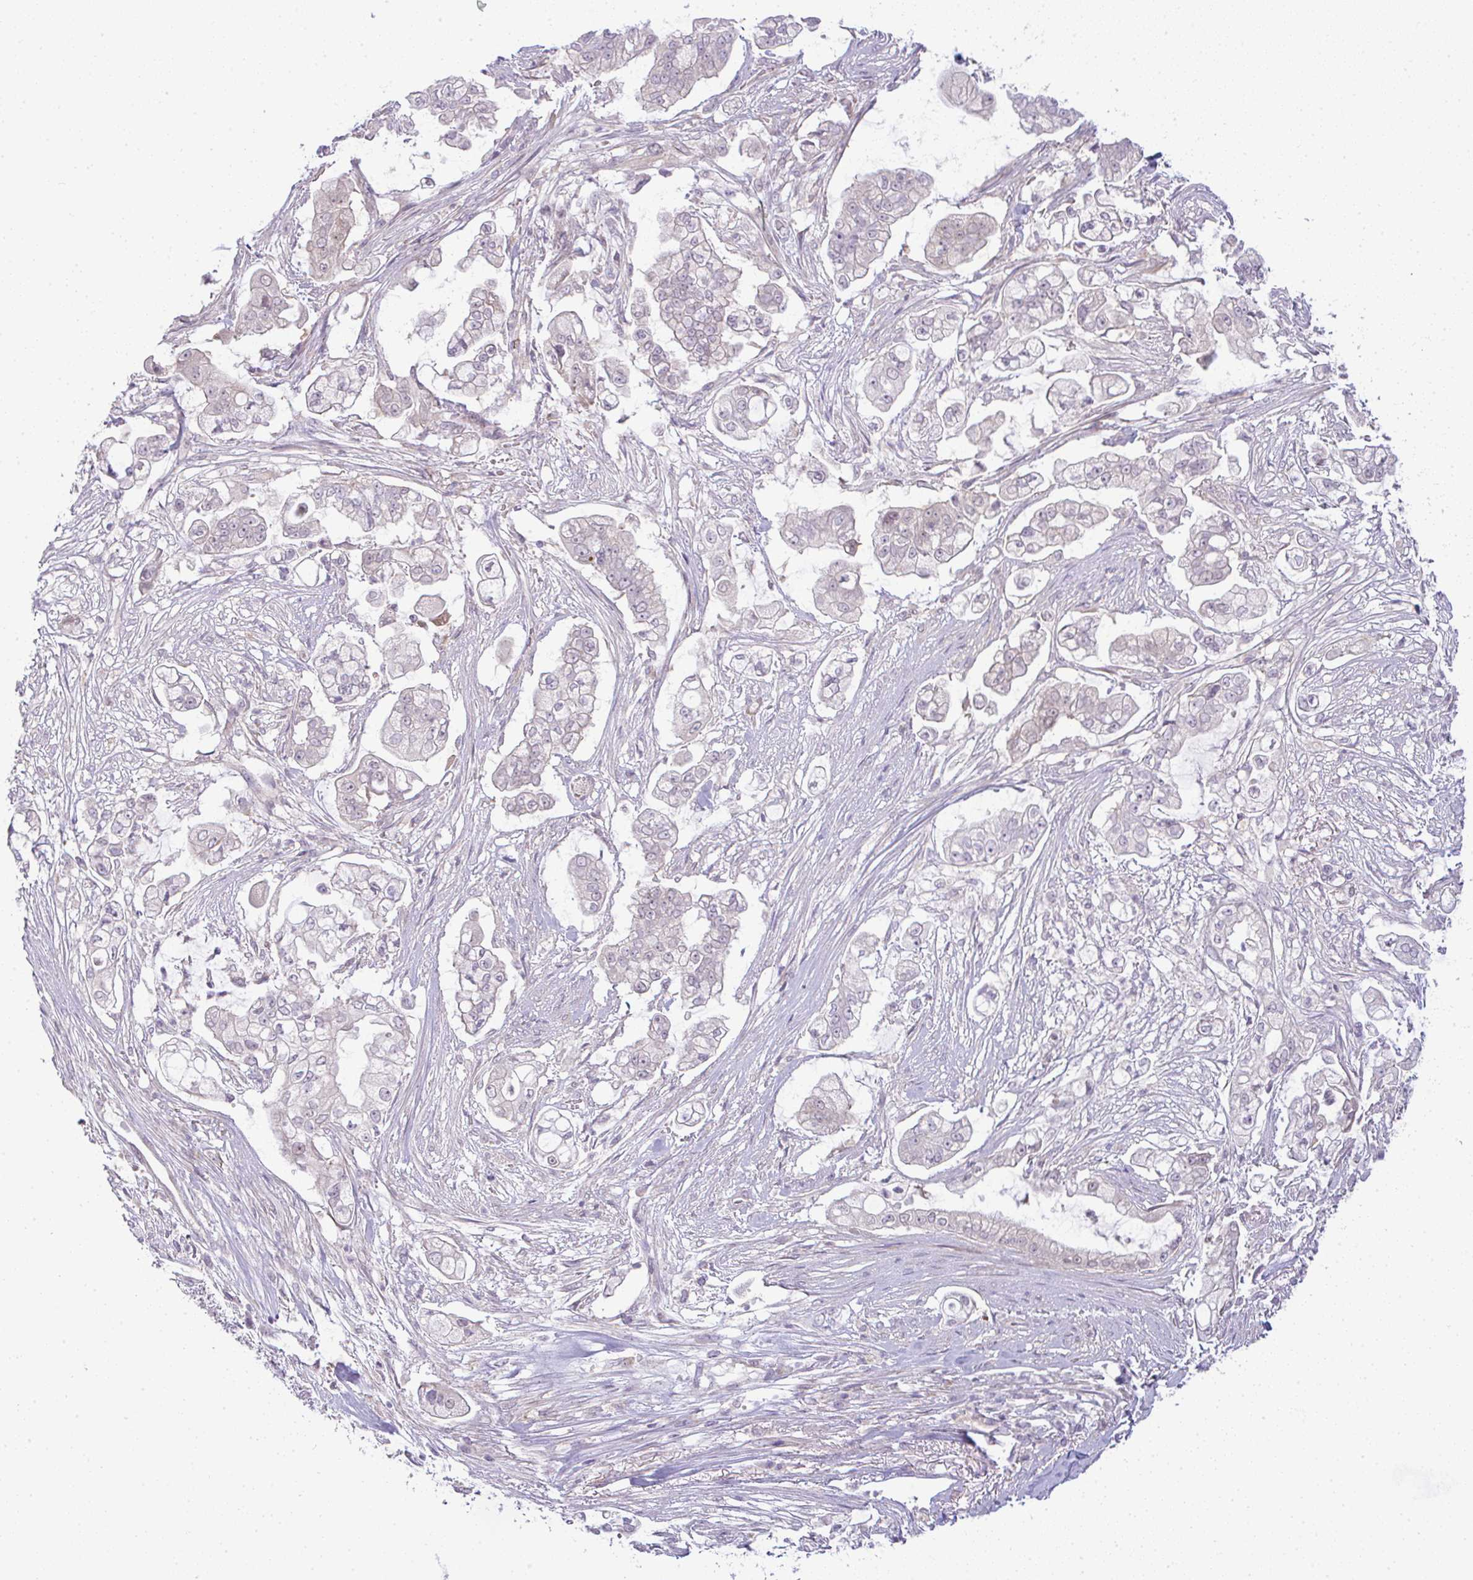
{"staining": {"intensity": "negative", "quantity": "none", "location": "none"}, "tissue": "pancreatic cancer", "cell_type": "Tumor cells", "image_type": "cancer", "snomed": [{"axis": "morphology", "description": "Adenocarcinoma, NOS"}, {"axis": "topography", "description": "Pancreas"}], "caption": "Protein analysis of adenocarcinoma (pancreatic) shows no significant staining in tumor cells.", "gene": "CSE1L", "patient": {"sex": "female", "age": 69}}